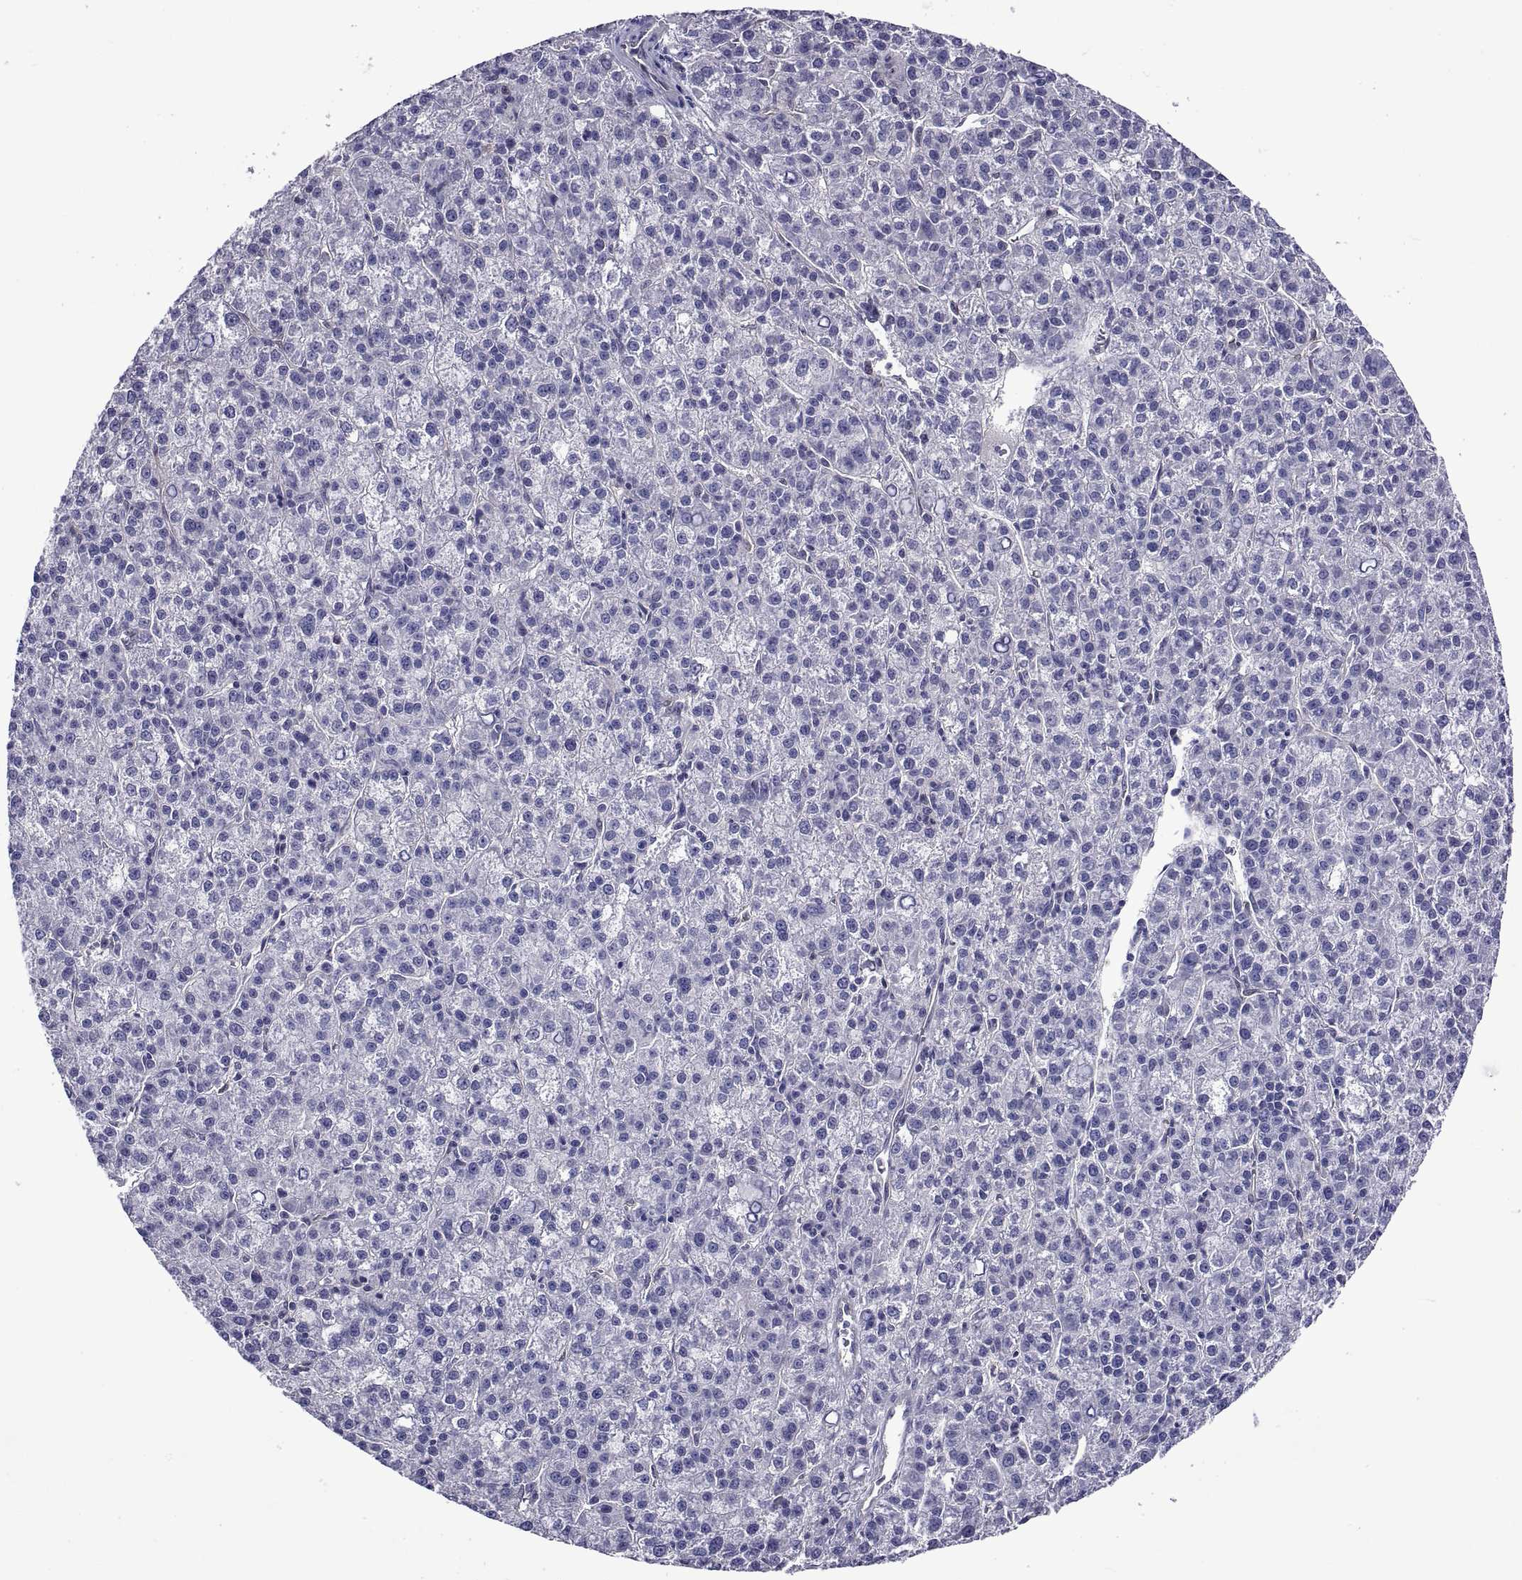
{"staining": {"intensity": "negative", "quantity": "none", "location": "none"}, "tissue": "liver cancer", "cell_type": "Tumor cells", "image_type": "cancer", "snomed": [{"axis": "morphology", "description": "Carcinoma, Hepatocellular, NOS"}, {"axis": "topography", "description": "Liver"}], "caption": "High power microscopy micrograph of an immunohistochemistry image of hepatocellular carcinoma (liver), revealing no significant staining in tumor cells. Brightfield microscopy of immunohistochemistry (IHC) stained with DAB (brown) and hematoxylin (blue), captured at high magnification.", "gene": "LCN9", "patient": {"sex": "female", "age": 60}}